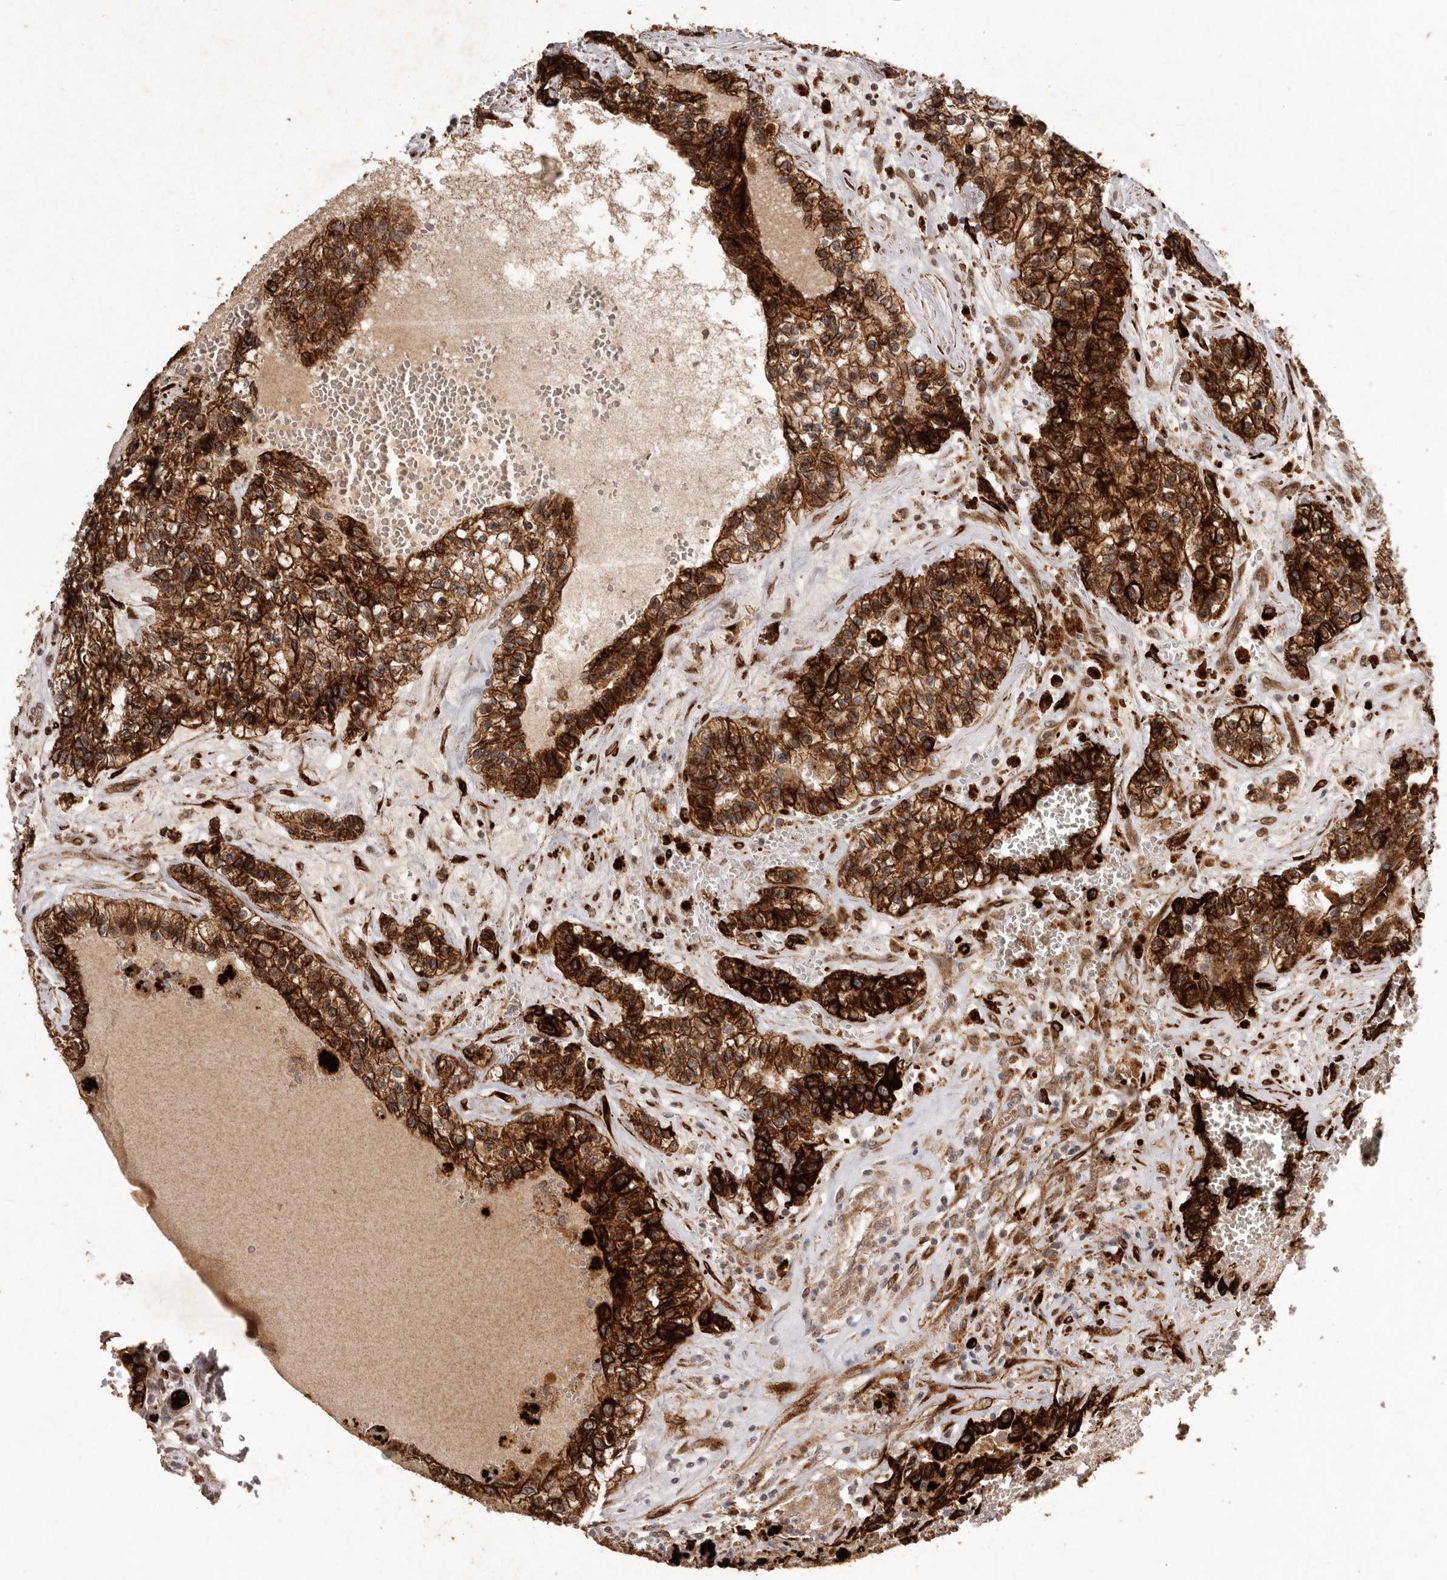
{"staining": {"intensity": "strong", "quantity": ">75%", "location": "cytoplasmic/membranous"}, "tissue": "renal cancer", "cell_type": "Tumor cells", "image_type": "cancer", "snomed": [{"axis": "morphology", "description": "Adenocarcinoma, NOS"}, {"axis": "topography", "description": "Kidney"}], "caption": "Protein expression analysis of renal cancer demonstrates strong cytoplasmic/membranous positivity in about >75% of tumor cells. (brown staining indicates protein expression, while blue staining denotes nuclei).", "gene": "PLOD2", "patient": {"sex": "female", "age": 57}}